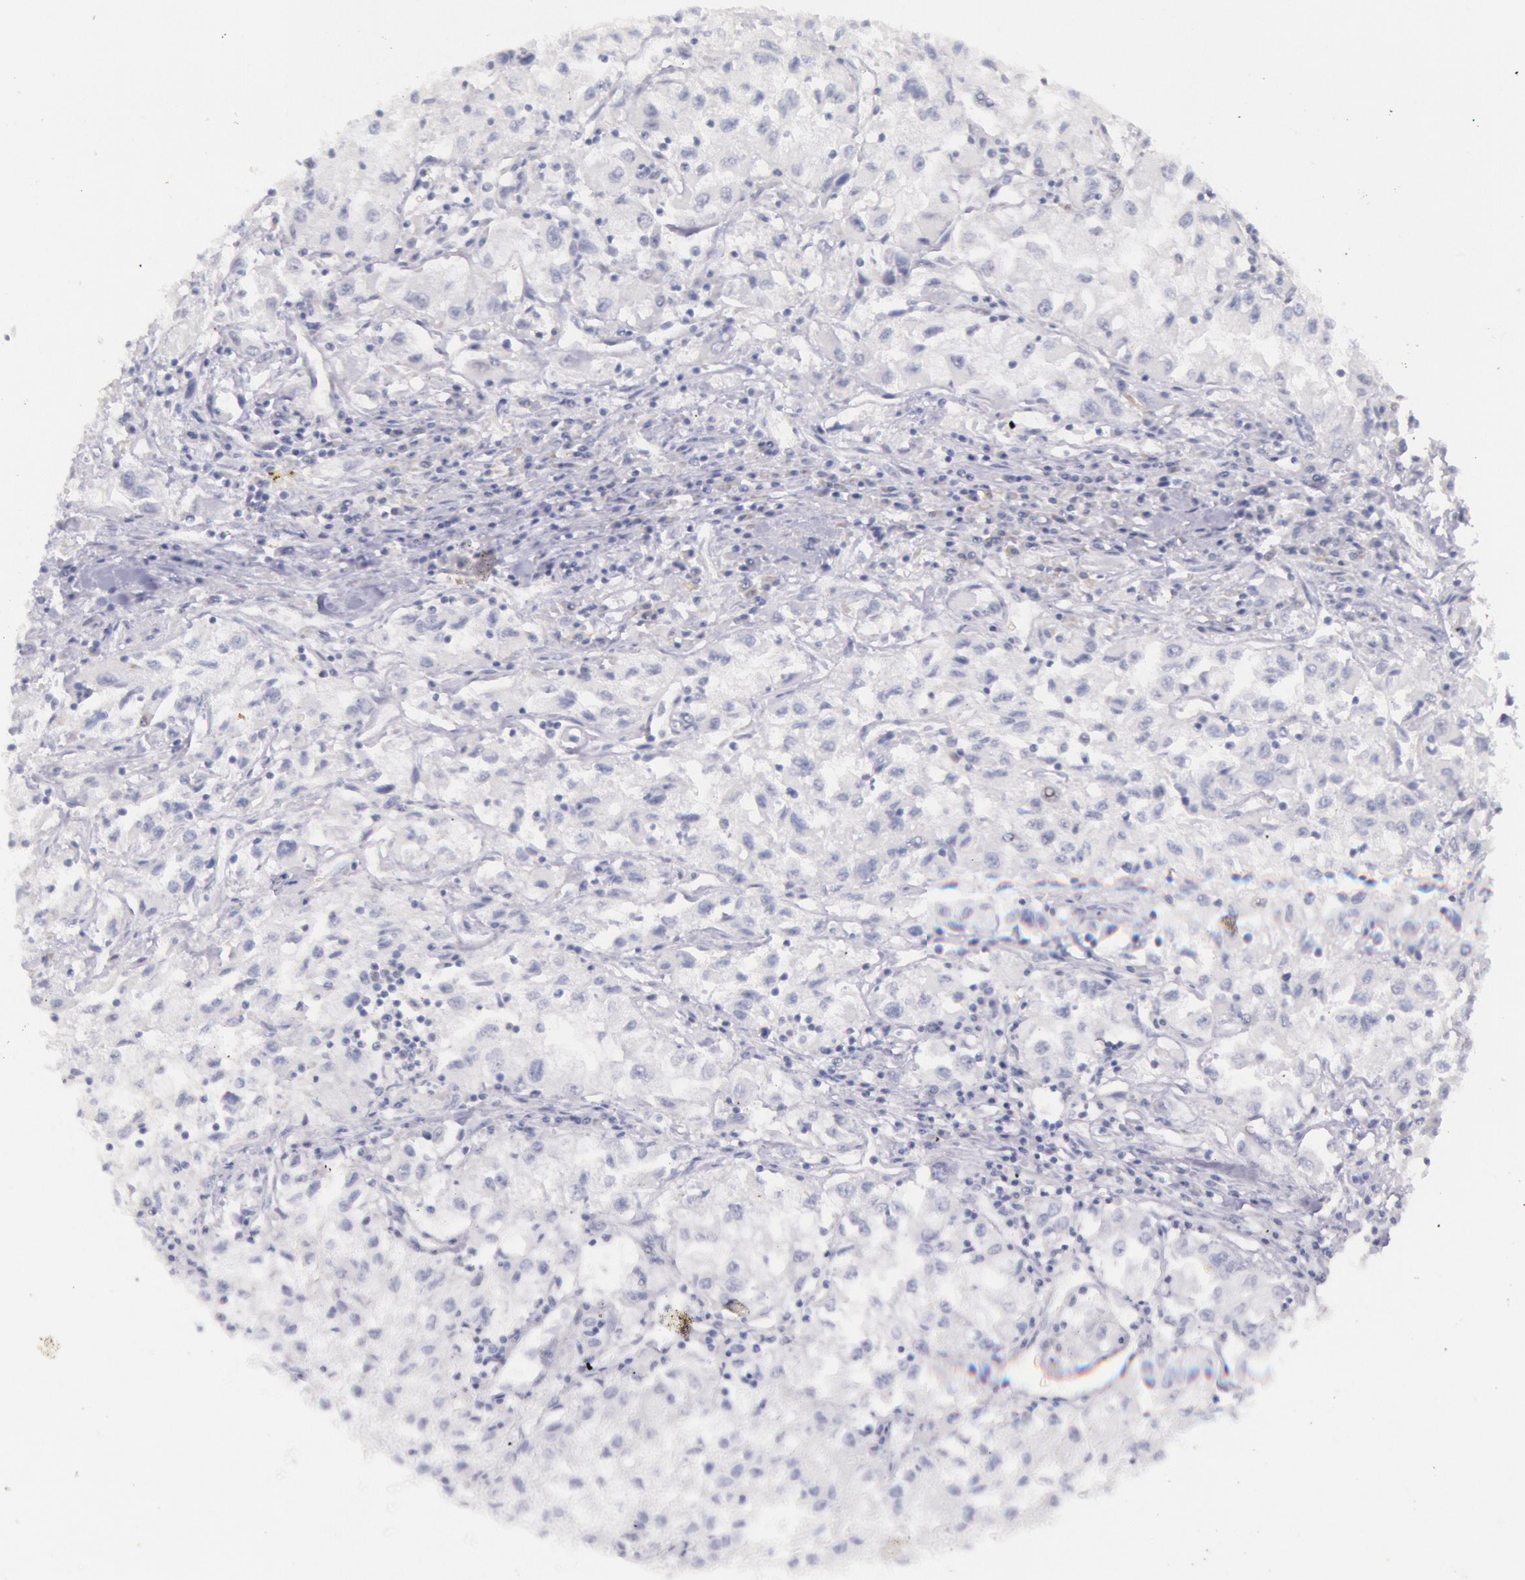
{"staining": {"intensity": "negative", "quantity": "none", "location": "none"}, "tissue": "renal cancer", "cell_type": "Tumor cells", "image_type": "cancer", "snomed": [{"axis": "morphology", "description": "Adenocarcinoma, NOS"}, {"axis": "topography", "description": "Kidney"}], "caption": "IHC image of neoplastic tissue: human renal cancer (adenocarcinoma) stained with DAB displays no significant protein staining in tumor cells.", "gene": "FRMD6", "patient": {"sex": "male", "age": 59}}